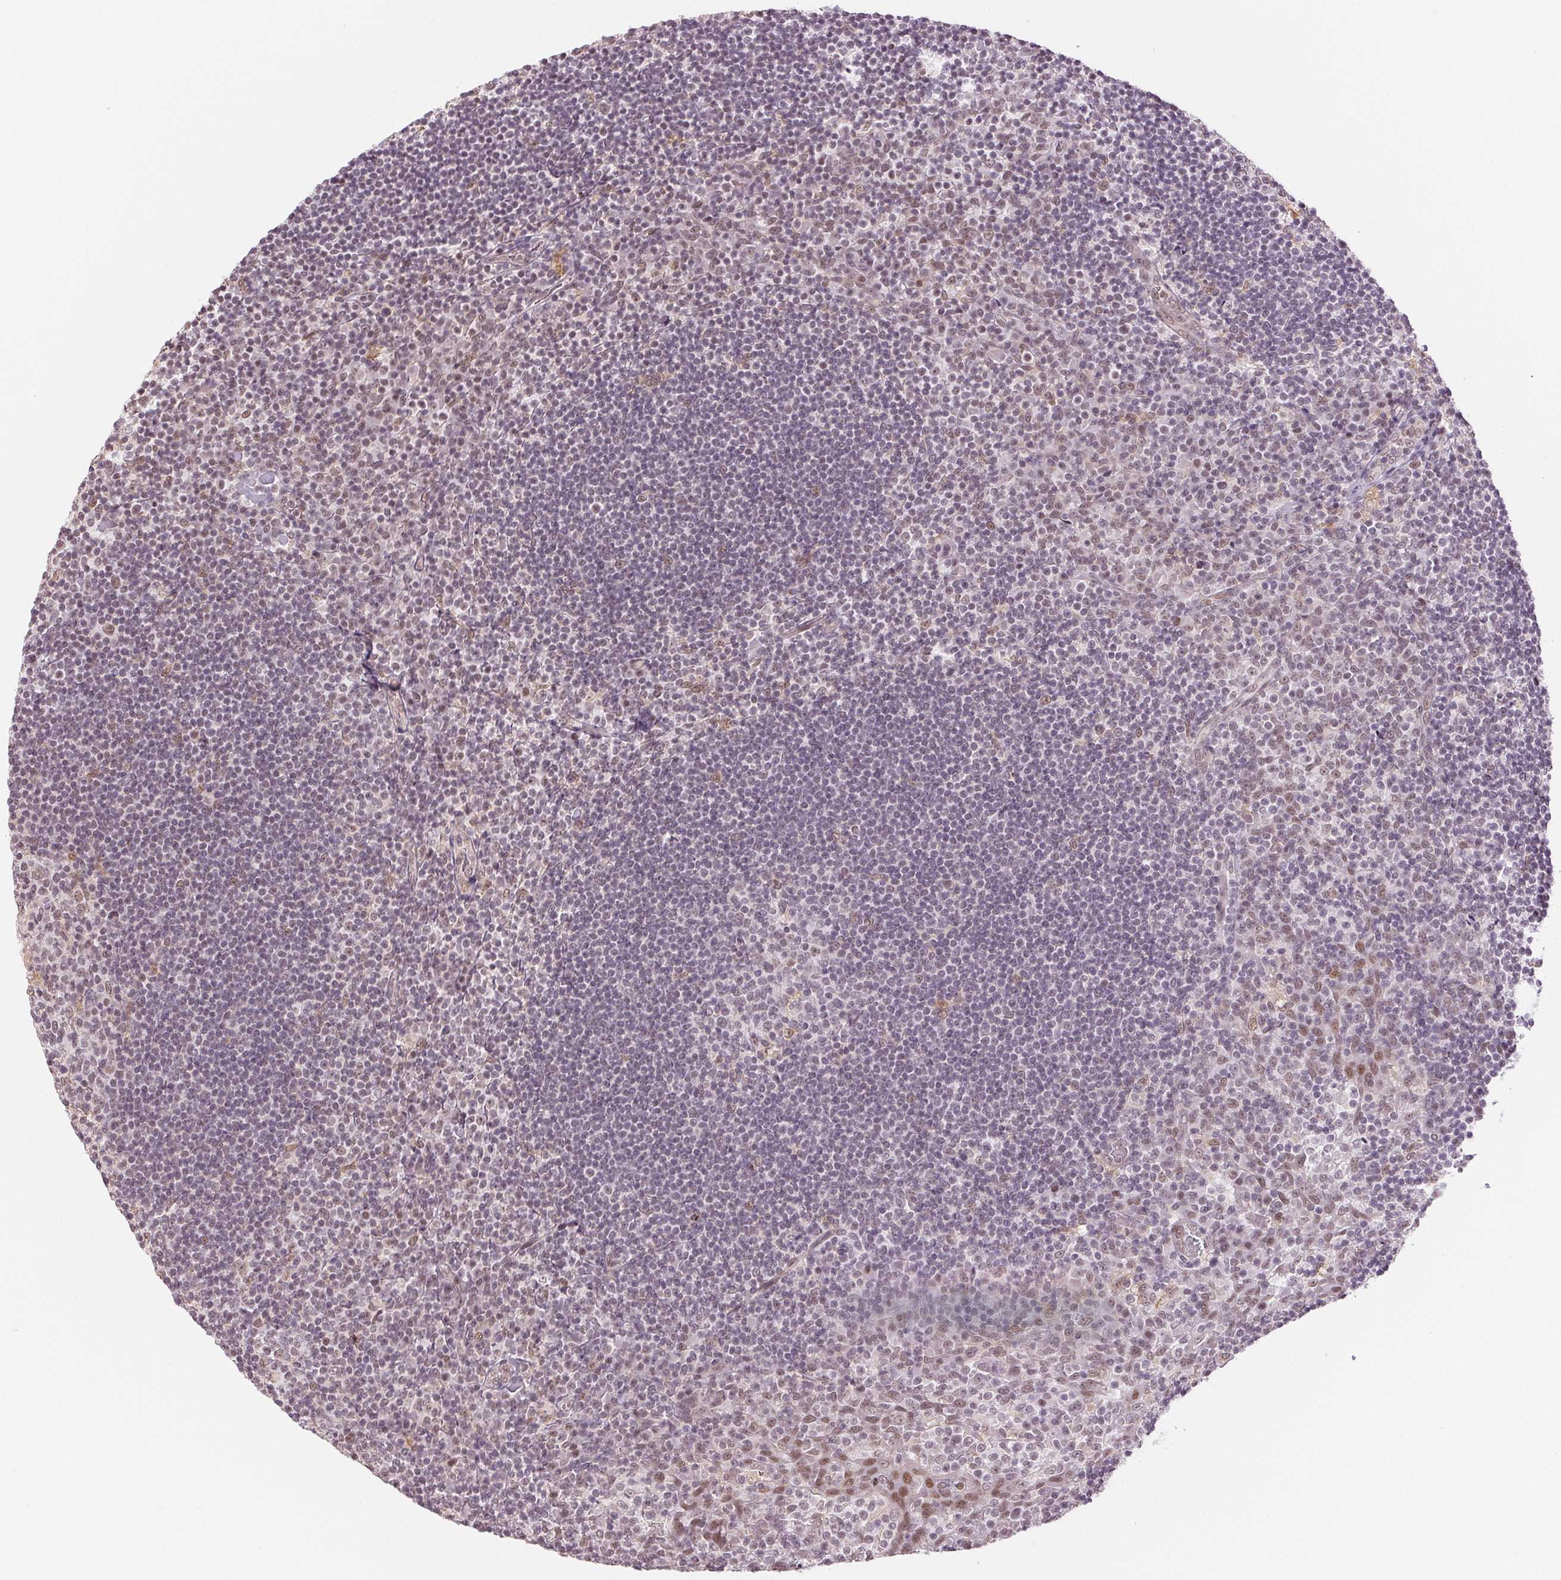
{"staining": {"intensity": "weak", "quantity": "25%-75%", "location": "nuclear"}, "tissue": "tonsil", "cell_type": "Germinal center cells", "image_type": "normal", "snomed": [{"axis": "morphology", "description": "Normal tissue, NOS"}, {"axis": "topography", "description": "Tonsil"}], "caption": "Protein expression analysis of unremarkable tonsil demonstrates weak nuclear expression in approximately 25%-75% of germinal center cells.", "gene": "GRHL3", "patient": {"sex": "female", "age": 10}}